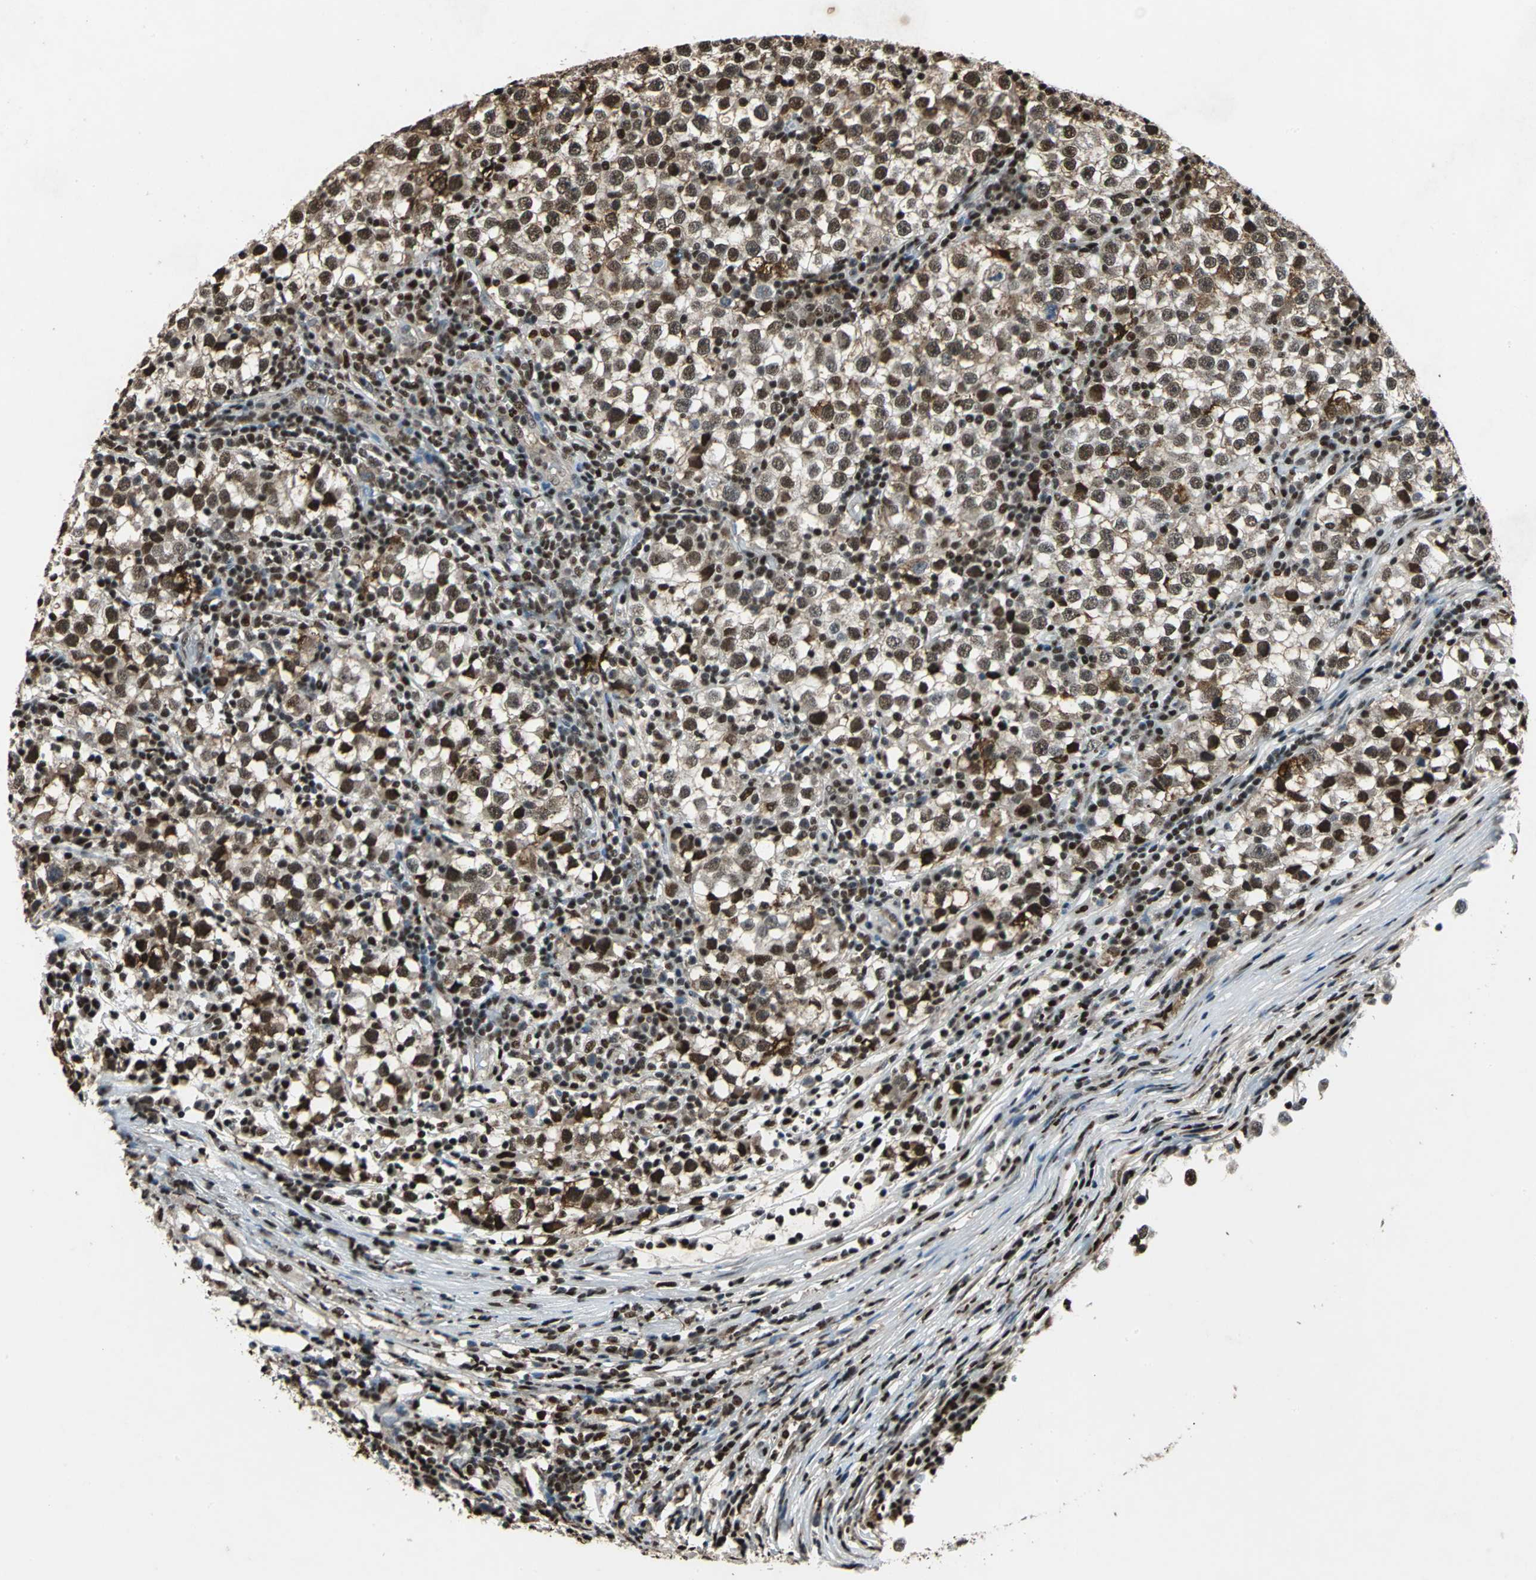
{"staining": {"intensity": "moderate", "quantity": ">75%", "location": "cytoplasmic/membranous,nuclear"}, "tissue": "testis cancer", "cell_type": "Tumor cells", "image_type": "cancer", "snomed": [{"axis": "morphology", "description": "Seminoma, NOS"}, {"axis": "topography", "description": "Testis"}], "caption": "There is medium levels of moderate cytoplasmic/membranous and nuclear positivity in tumor cells of testis cancer, as demonstrated by immunohistochemical staining (brown color).", "gene": "ANP32A", "patient": {"sex": "male", "age": 65}}